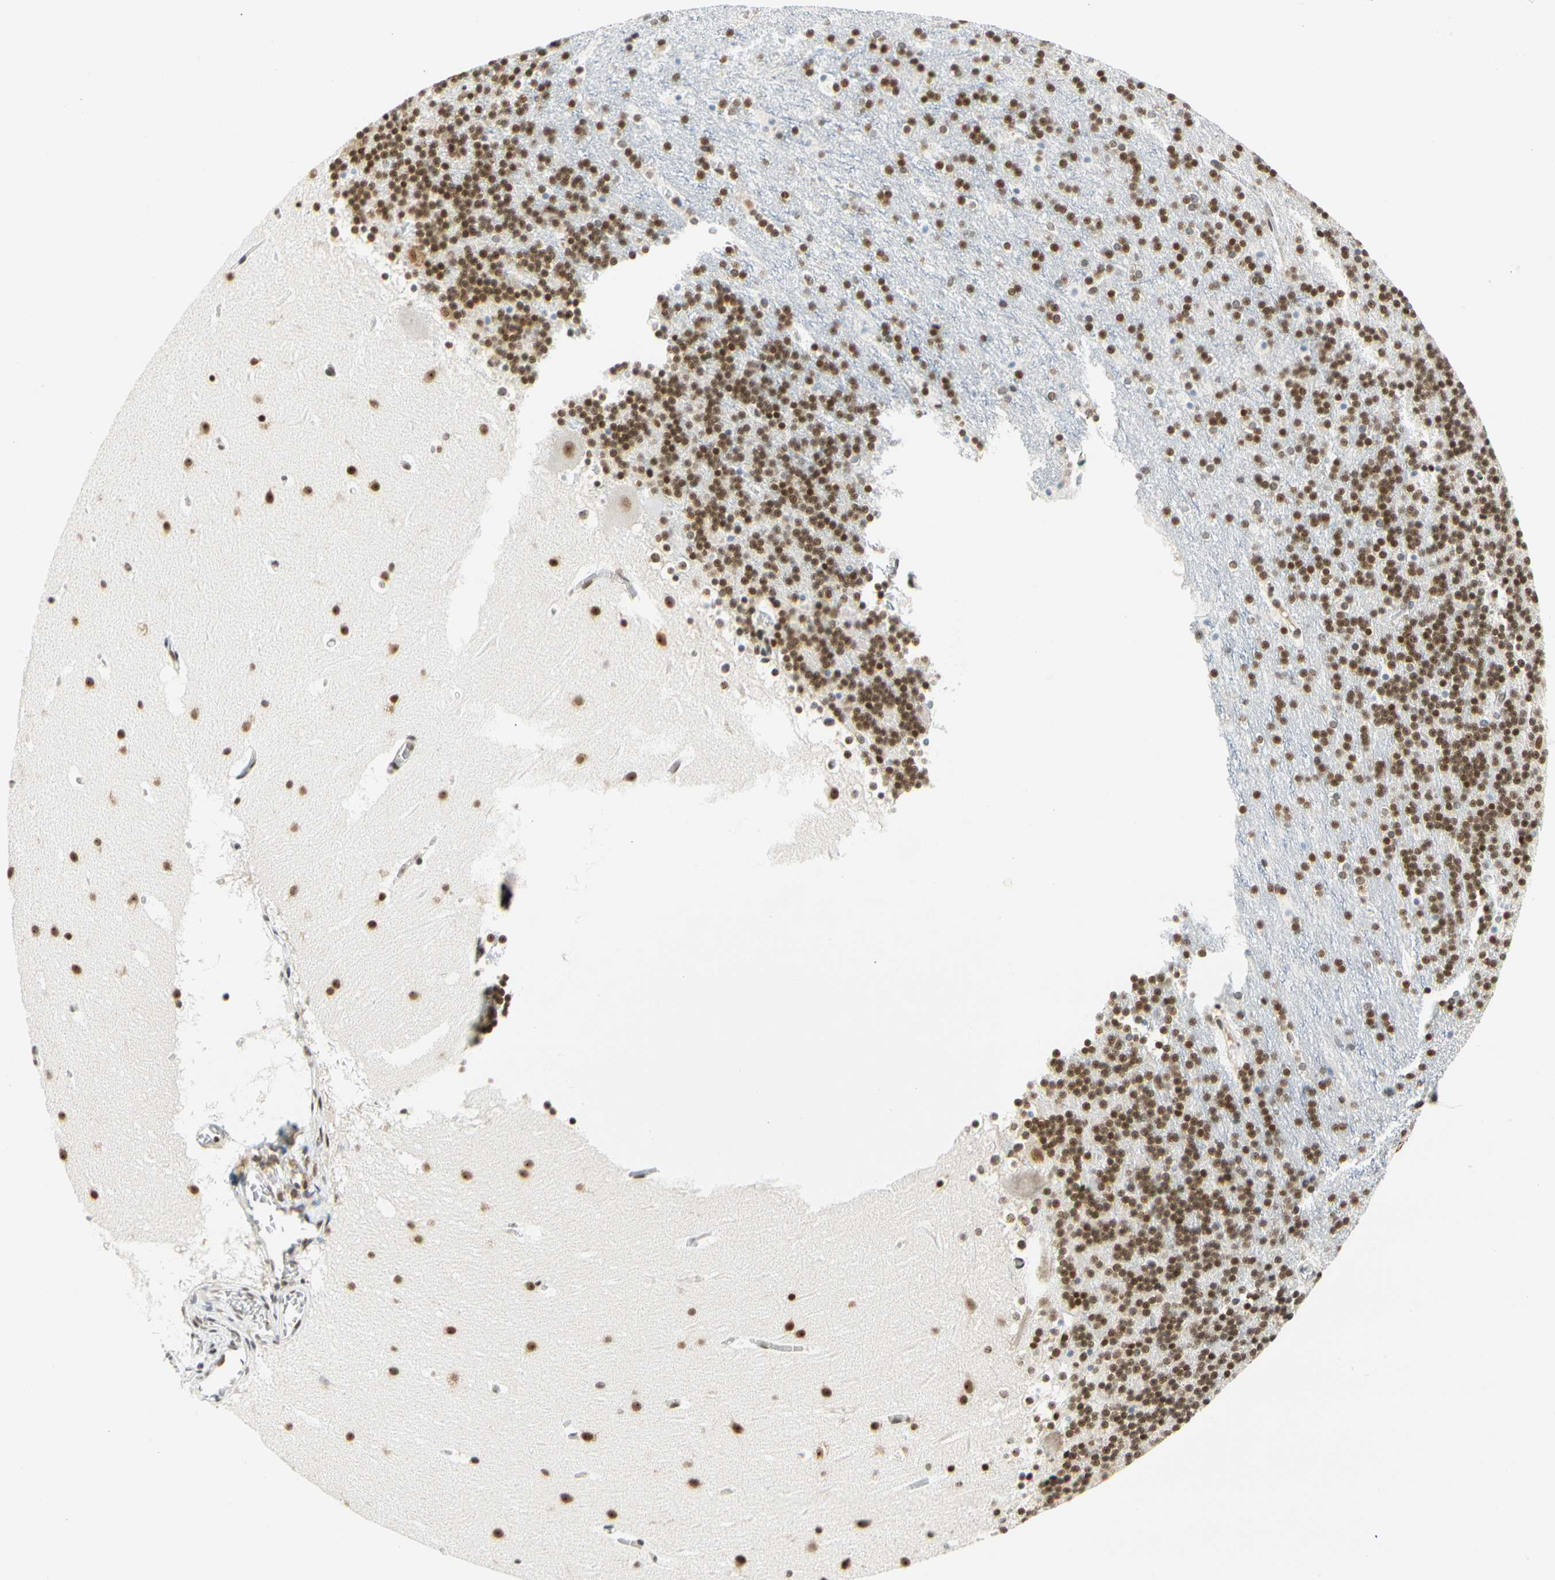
{"staining": {"intensity": "strong", "quantity": ">75%", "location": "nuclear"}, "tissue": "cerebellum", "cell_type": "Cells in granular layer", "image_type": "normal", "snomed": [{"axis": "morphology", "description": "Normal tissue, NOS"}, {"axis": "topography", "description": "Cerebellum"}], "caption": "Immunohistochemical staining of benign cerebellum shows >75% levels of strong nuclear protein staining in about >75% of cells in granular layer. The protein is shown in brown color, while the nuclei are stained blue.", "gene": "ZSCAN16", "patient": {"sex": "male", "age": 45}}